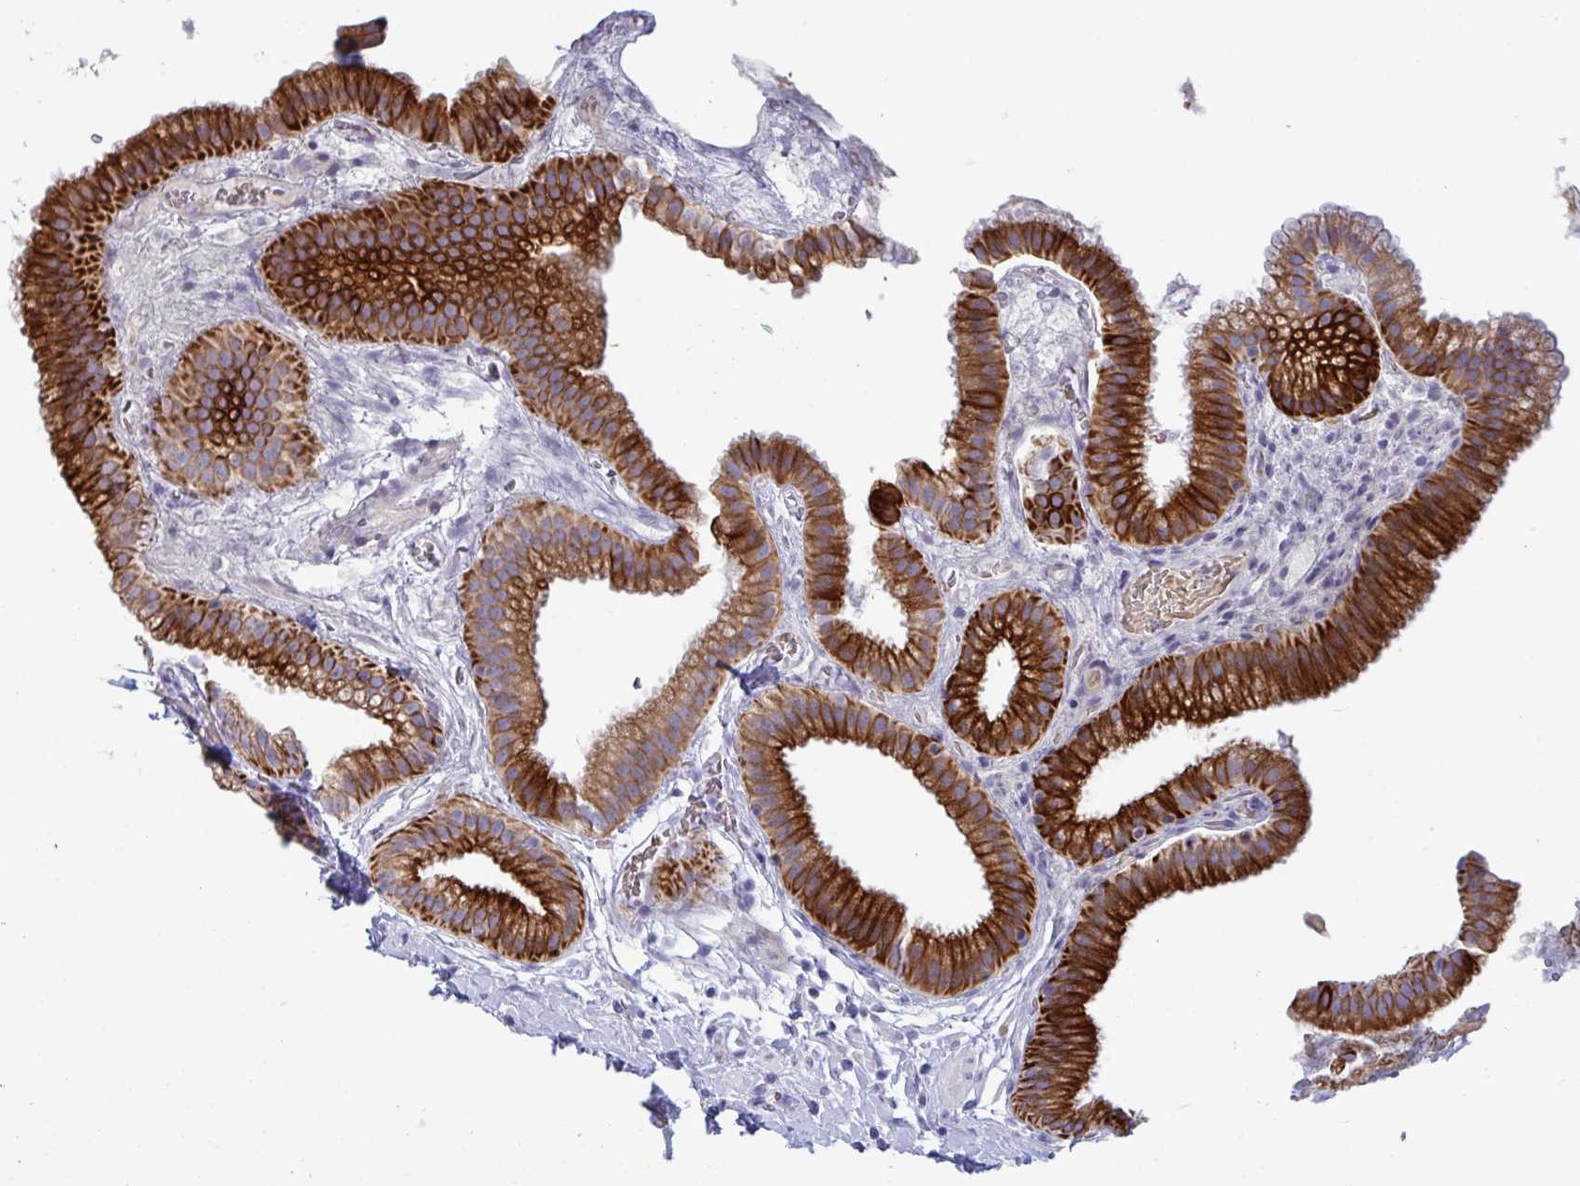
{"staining": {"intensity": "strong", "quantity": ">75%", "location": "cytoplasmic/membranous"}, "tissue": "gallbladder", "cell_type": "Glandular cells", "image_type": "normal", "snomed": [{"axis": "morphology", "description": "Normal tissue, NOS"}, {"axis": "topography", "description": "Gallbladder"}], "caption": "Immunohistochemistry (IHC) photomicrograph of benign human gallbladder stained for a protein (brown), which shows high levels of strong cytoplasmic/membranous positivity in approximately >75% of glandular cells.", "gene": "TAS2R38", "patient": {"sex": "female", "age": 63}}